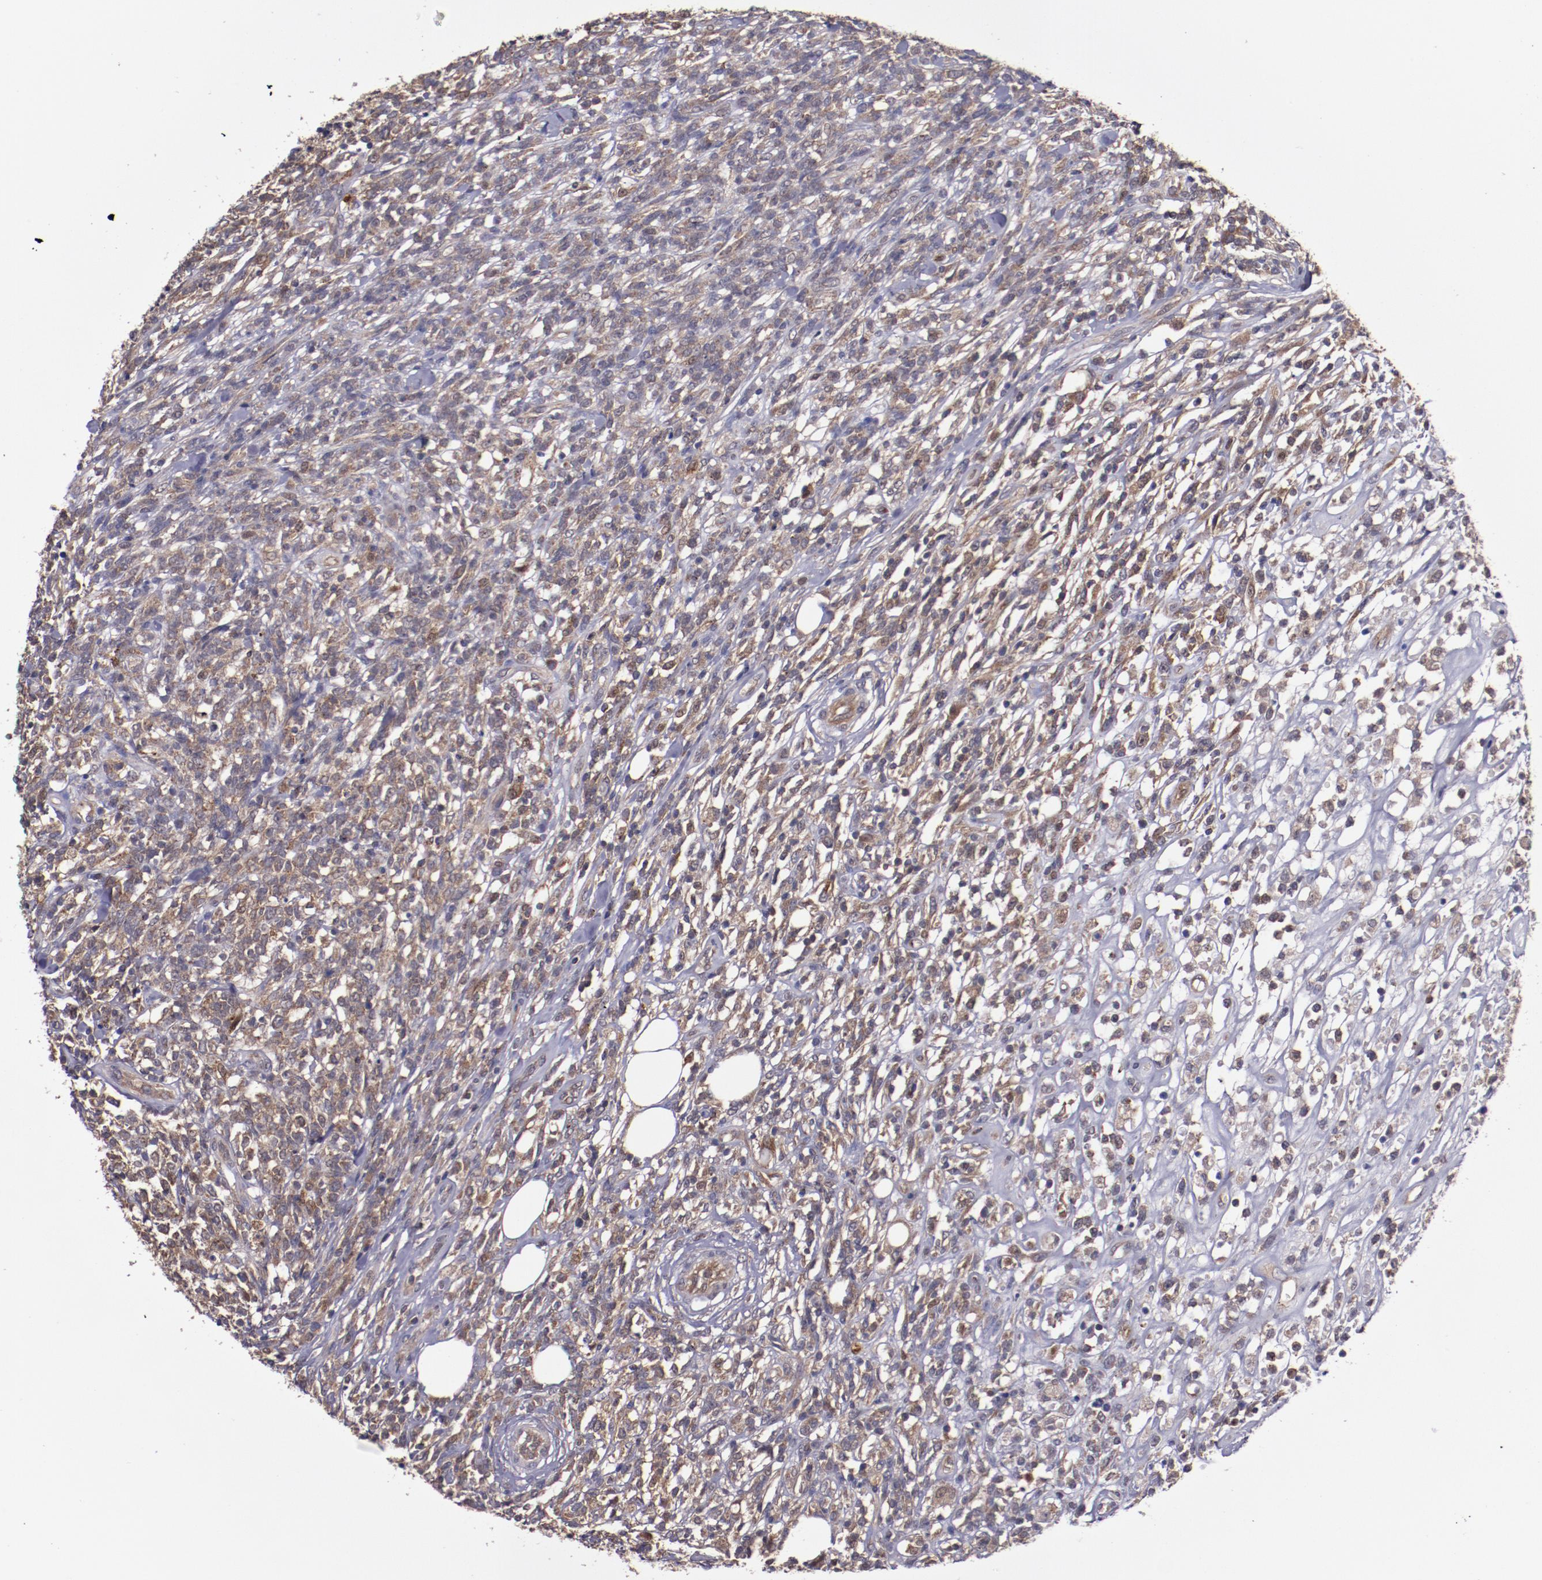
{"staining": {"intensity": "moderate", "quantity": "<25%", "location": "cytoplasmic/membranous"}, "tissue": "lymphoma", "cell_type": "Tumor cells", "image_type": "cancer", "snomed": [{"axis": "morphology", "description": "Malignant lymphoma, non-Hodgkin's type, High grade"}, {"axis": "topography", "description": "Lymph node"}], "caption": "IHC photomicrograph of neoplastic tissue: malignant lymphoma, non-Hodgkin's type (high-grade) stained using immunohistochemistry exhibits low levels of moderate protein expression localized specifically in the cytoplasmic/membranous of tumor cells, appearing as a cytoplasmic/membranous brown color.", "gene": "FTSJ1", "patient": {"sex": "female", "age": 73}}